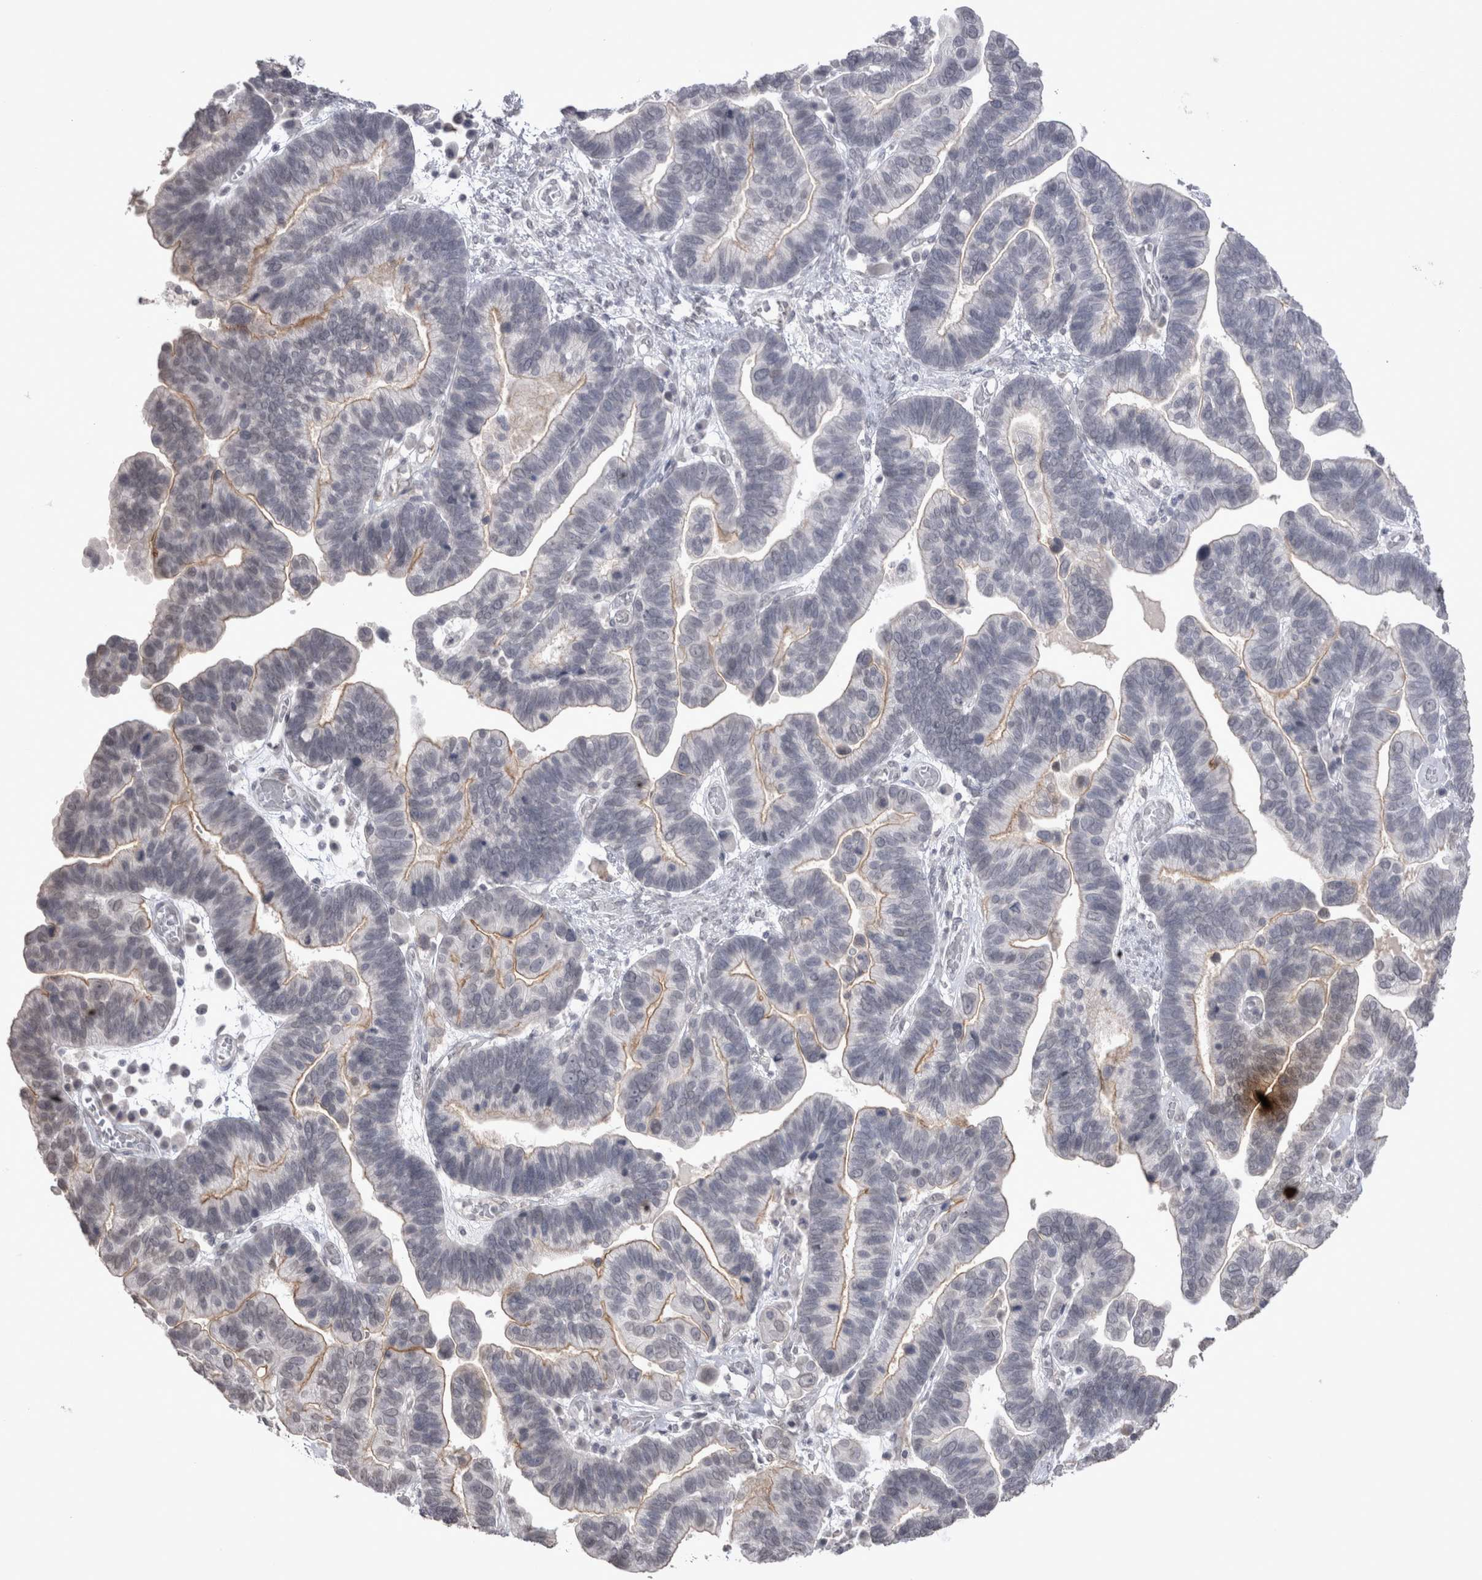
{"staining": {"intensity": "moderate", "quantity": "<25%", "location": "cytoplasmic/membranous"}, "tissue": "ovarian cancer", "cell_type": "Tumor cells", "image_type": "cancer", "snomed": [{"axis": "morphology", "description": "Cystadenocarcinoma, serous, NOS"}, {"axis": "topography", "description": "Ovary"}], "caption": "This photomicrograph shows immunohistochemistry (IHC) staining of human serous cystadenocarcinoma (ovarian), with low moderate cytoplasmic/membranous staining in approximately <25% of tumor cells.", "gene": "DDX4", "patient": {"sex": "female", "age": 56}}